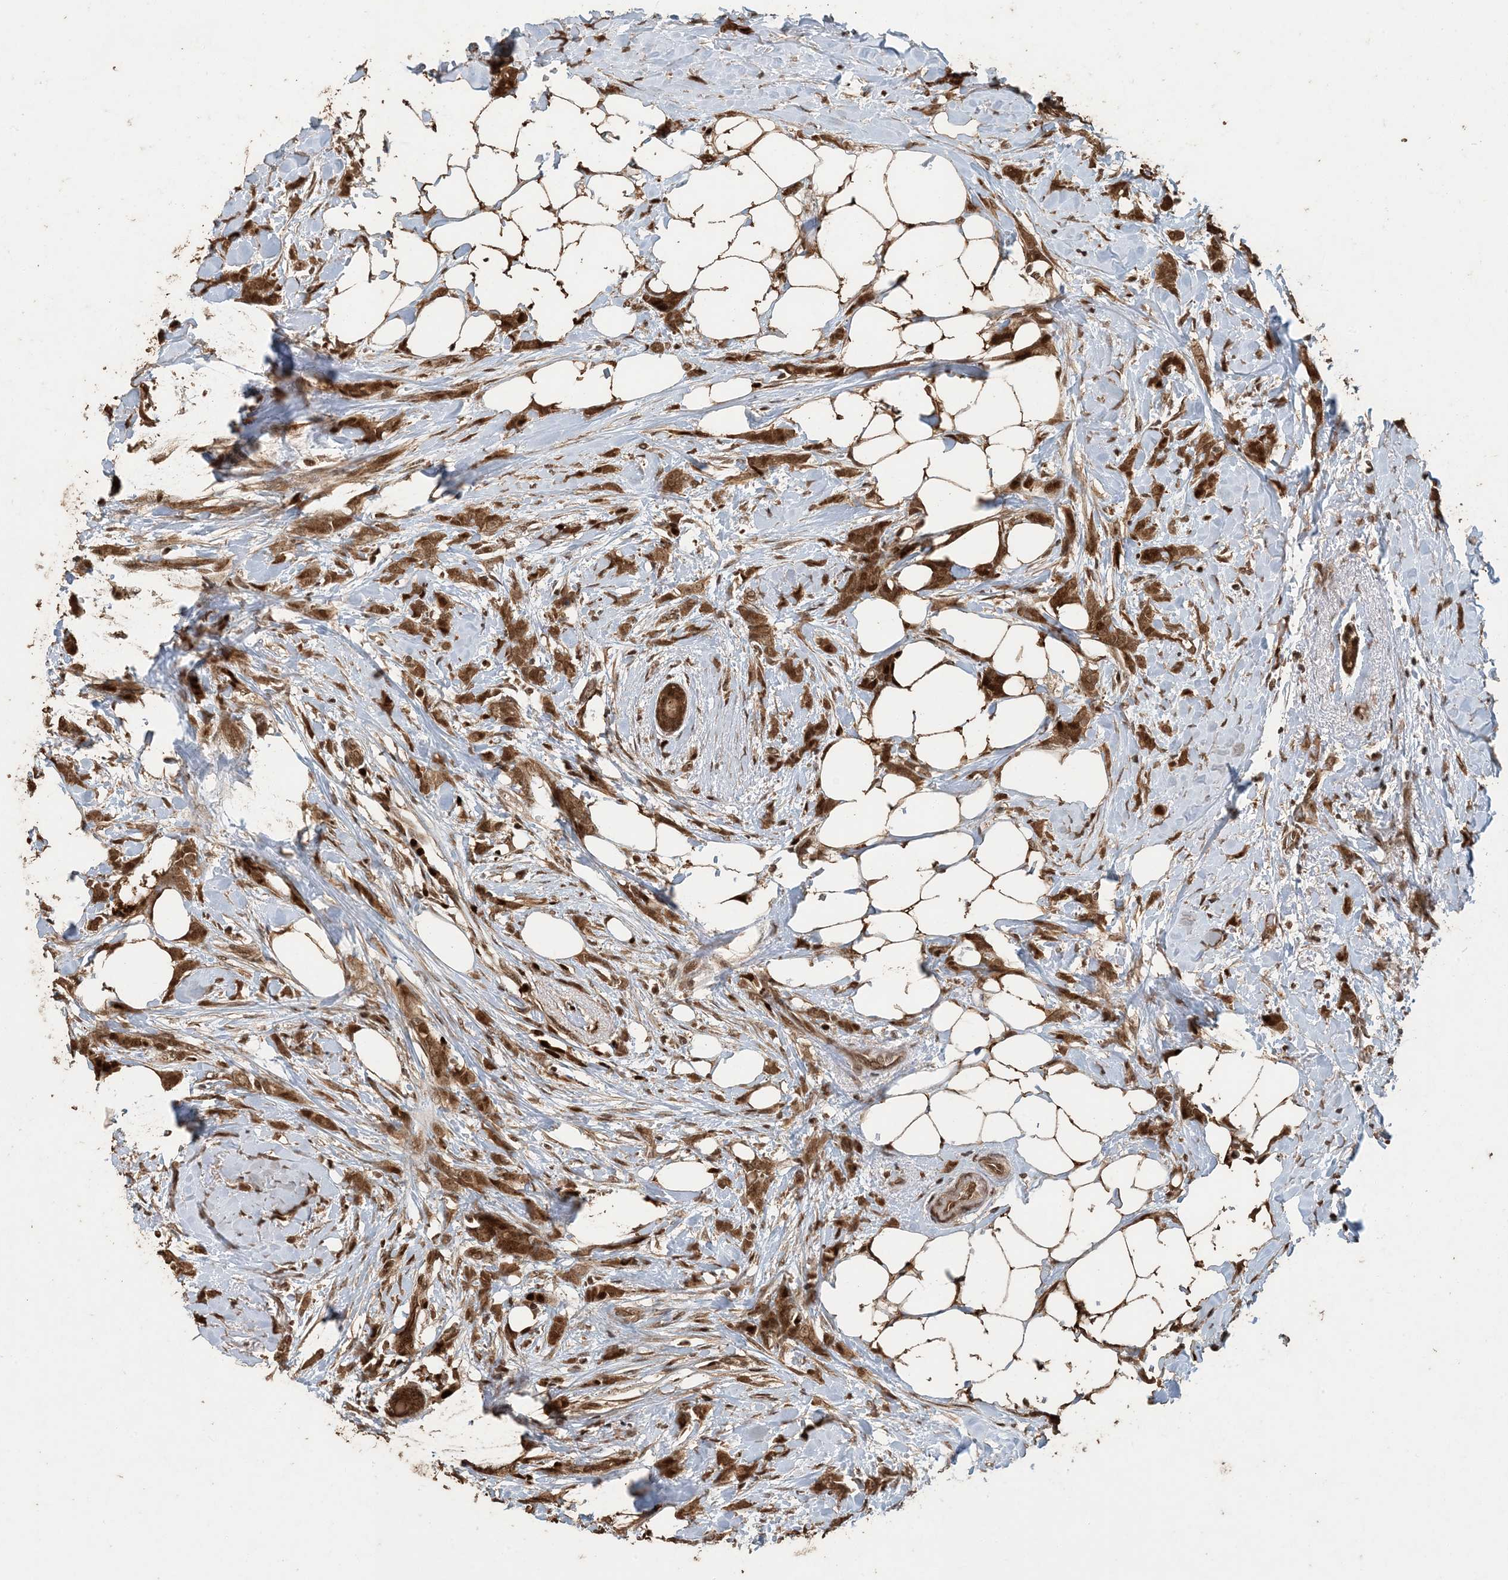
{"staining": {"intensity": "strong", "quantity": ">75%", "location": "cytoplasmic/membranous,nuclear"}, "tissue": "breast cancer", "cell_type": "Tumor cells", "image_type": "cancer", "snomed": [{"axis": "morphology", "description": "Lobular carcinoma, in situ"}, {"axis": "morphology", "description": "Lobular carcinoma"}, {"axis": "topography", "description": "Breast"}], "caption": "Strong cytoplasmic/membranous and nuclear protein expression is present in approximately >75% of tumor cells in breast cancer.", "gene": "ATP13A2", "patient": {"sex": "female", "age": 41}}